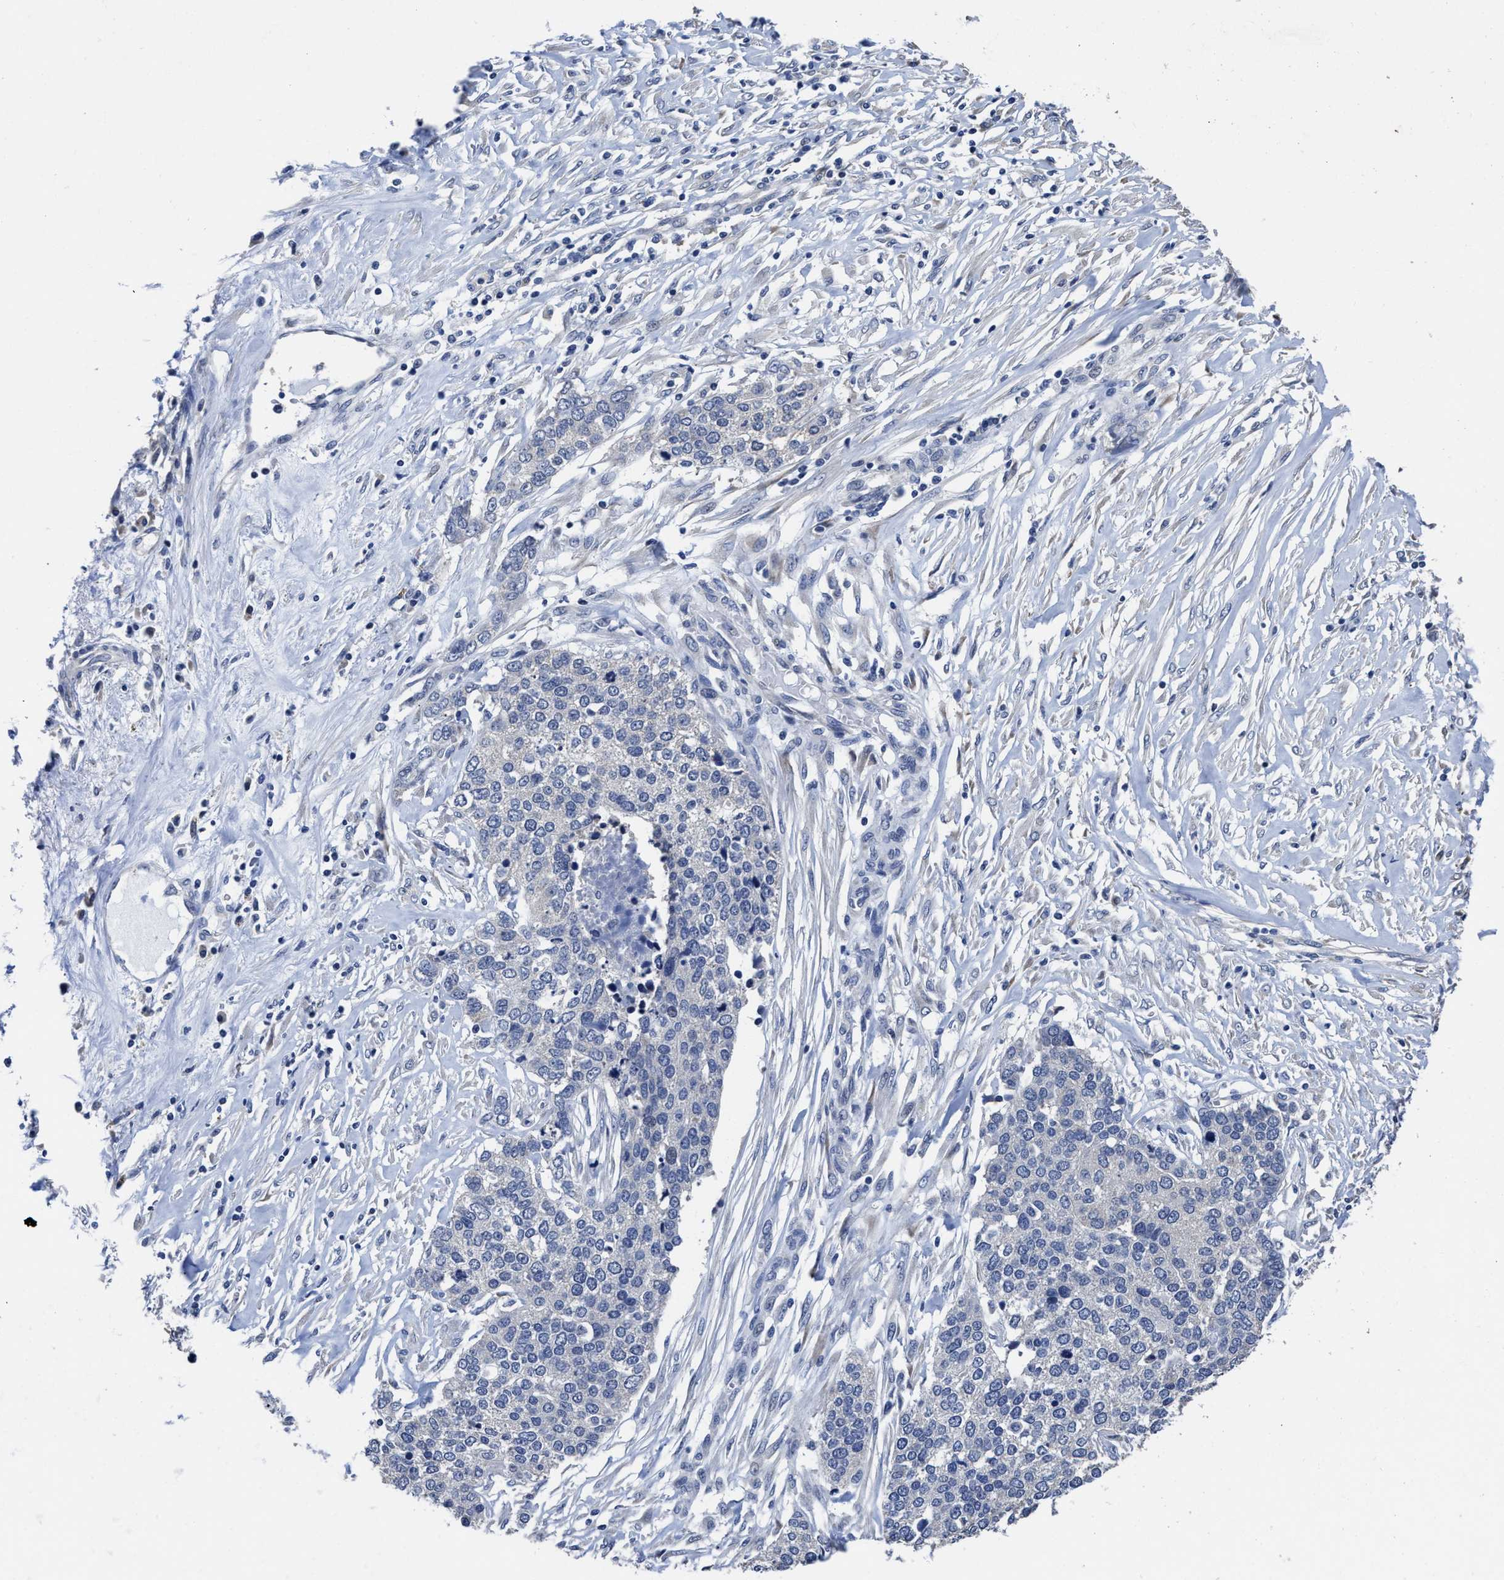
{"staining": {"intensity": "negative", "quantity": "none", "location": "none"}, "tissue": "ovarian cancer", "cell_type": "Tumor cells", "image_type": "cancer", "snomed": [{"axis": "morphology", "description": "Cystadenocarcinoma, serous, NOS"}, {"axis": "topography", "description": "Ovary"}], "caption": "This is a image of immunohistochemistry (IHC) staining of serous cystadenocarcinoma (ovarian), which shows no expression in tumor cells.", "gene": "HOOK1", "patient": {"sex": "female", "age": 44}}